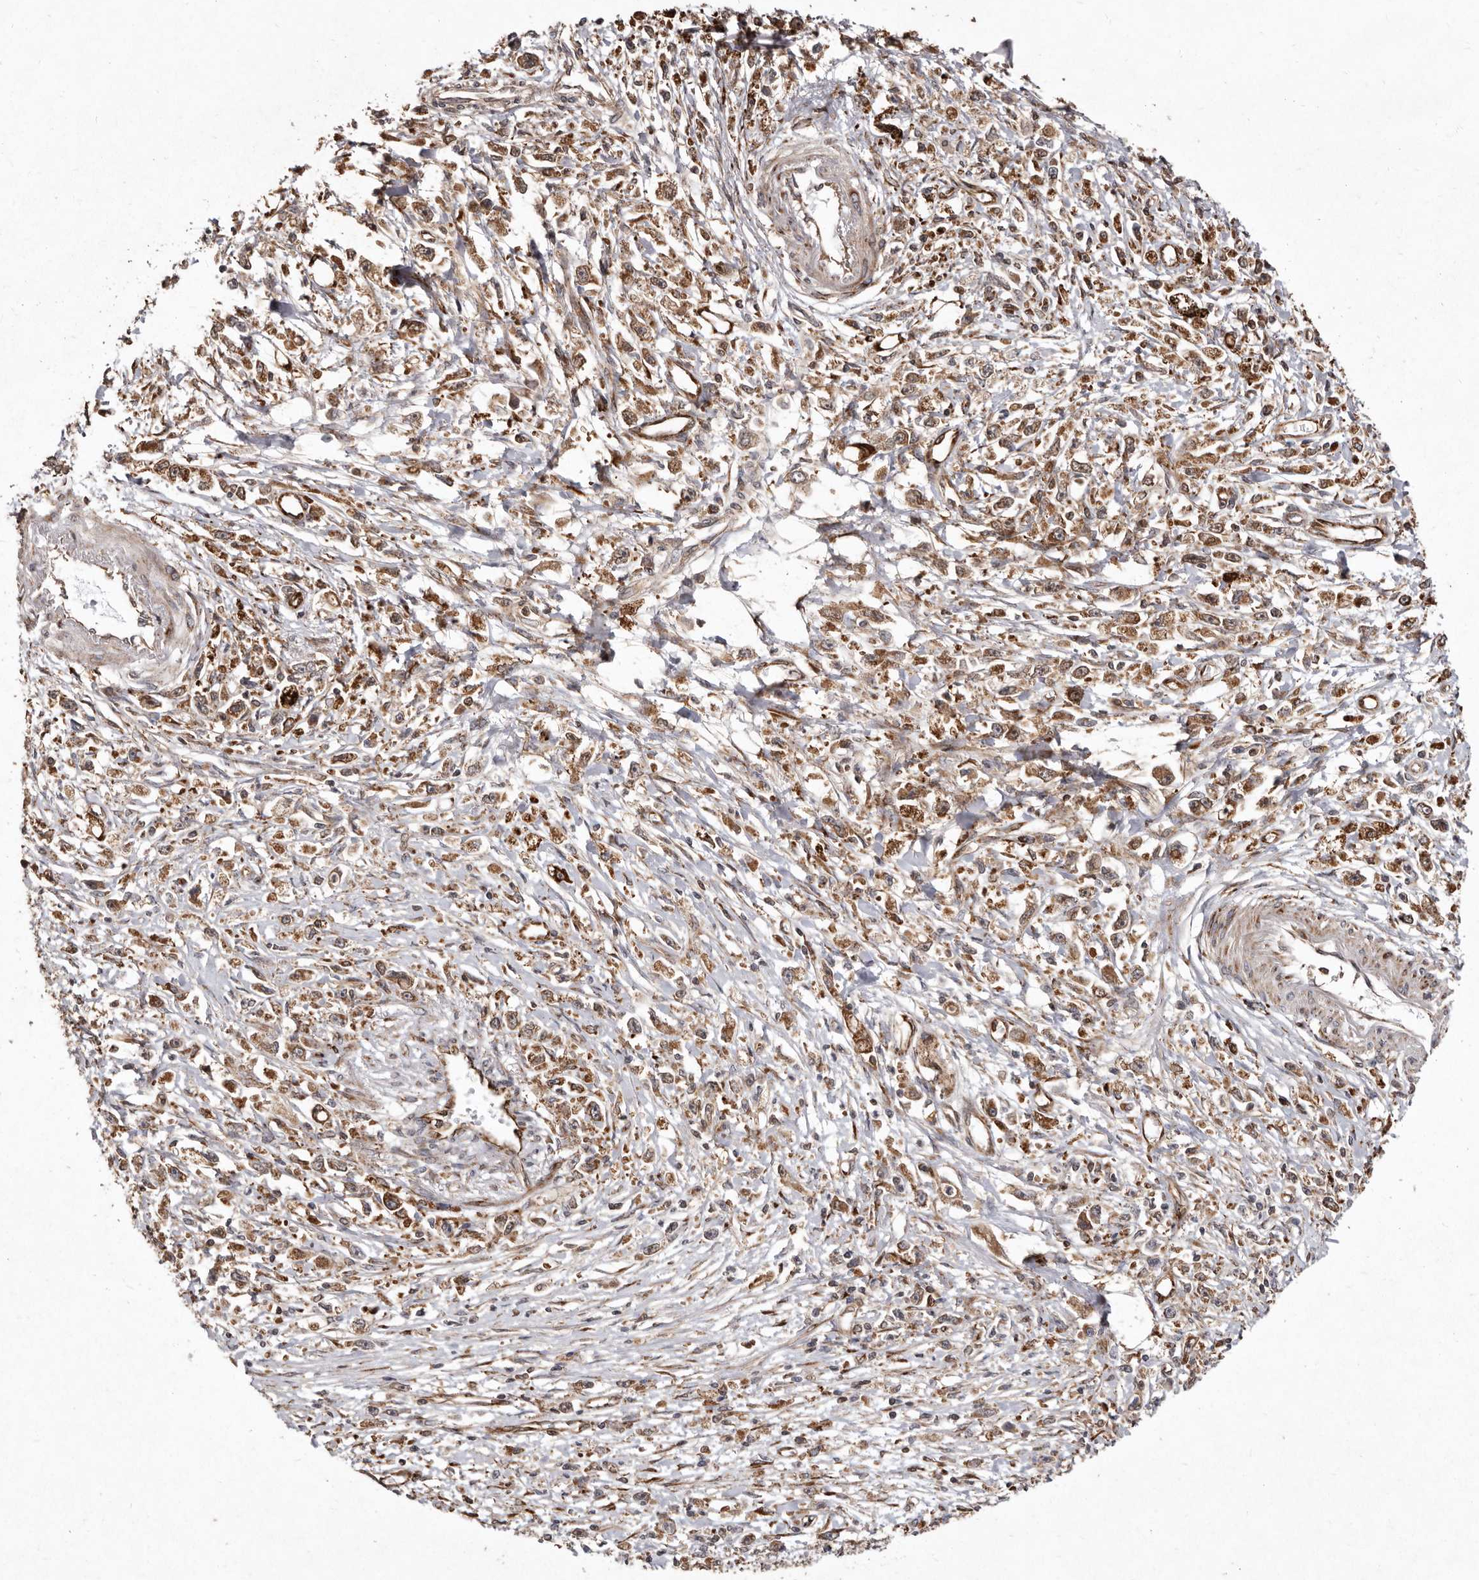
{"staining": {"intensity": "moderate", "quantity": ">75%", "location": "cytoplasmic/membranous"}, "tissue": "stomach cancer", "cell_type": "Tumor cells", "image_type": "cancer", "snomed": [{"axis": "morphology", "description": "Adenocarcinoma, NOS"}, {"axis": "topography", "description": "Stomach"}], "caption": "Protein staining shows moderate cytoplasmic/membranous positivity in approximately >75% of tumor cells in adenocarcinoma (stomach).", "gene": "FLAD1", "patient": {"sex": "female", "age": 59}}